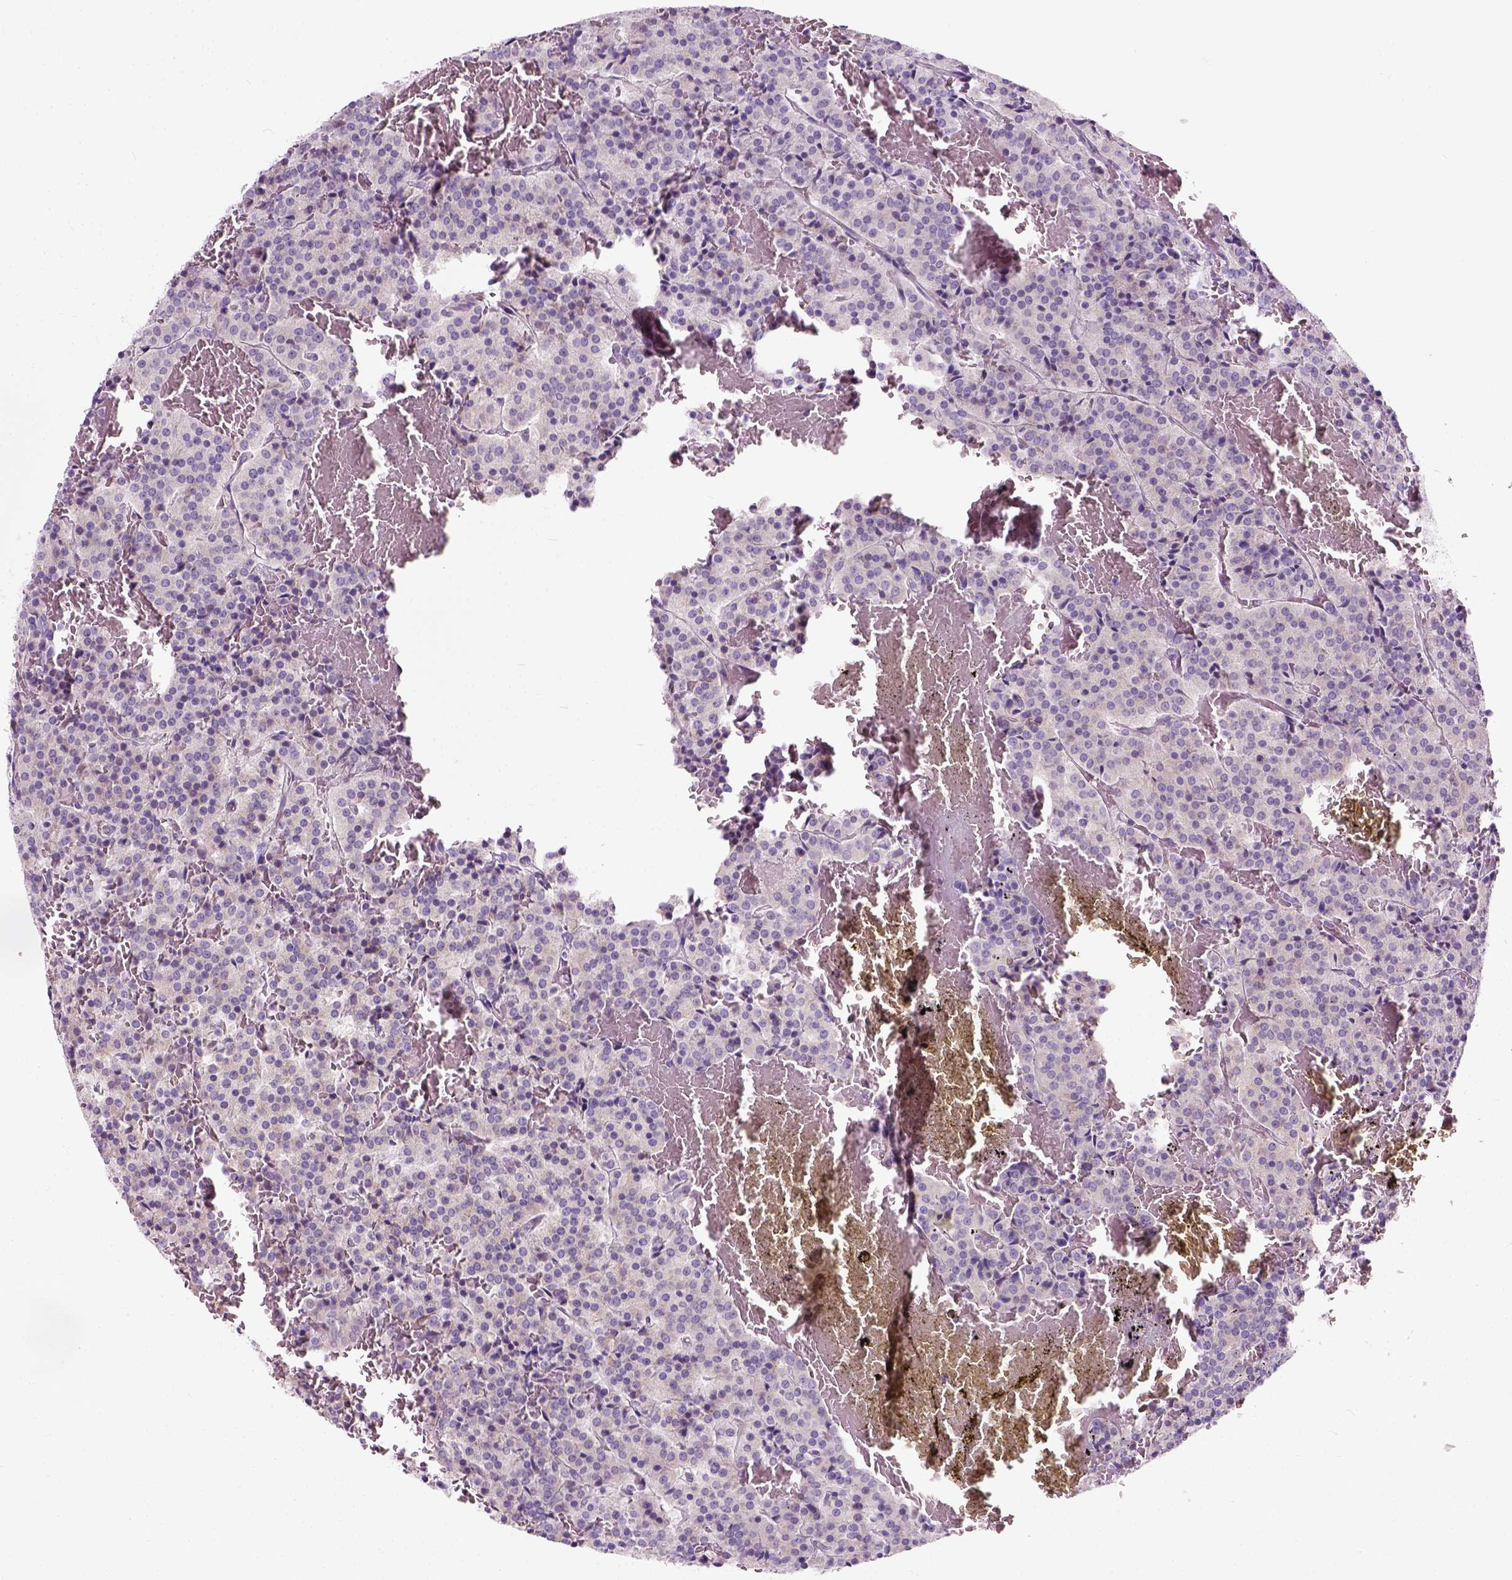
{"staining": {"intensity": "negative", "quantity": "none", "location": "none"}, "tissue": "carcinoid", "cell_type": "Tumor cells", "image_type": "cancer", "snomed": [{"axis": "morphology", "description": "Carcinoid, malignant, NOS"}, {"axis": "topography", "description": "Lung"}], "caption": "Immunohistochemistry photomicrograph of human carcinoid (malignant) stained for a protein (brown), which shows no expression in tumor cells.", "gene": "TRIM72", "patient": {"sex": "male", "age": 70}}